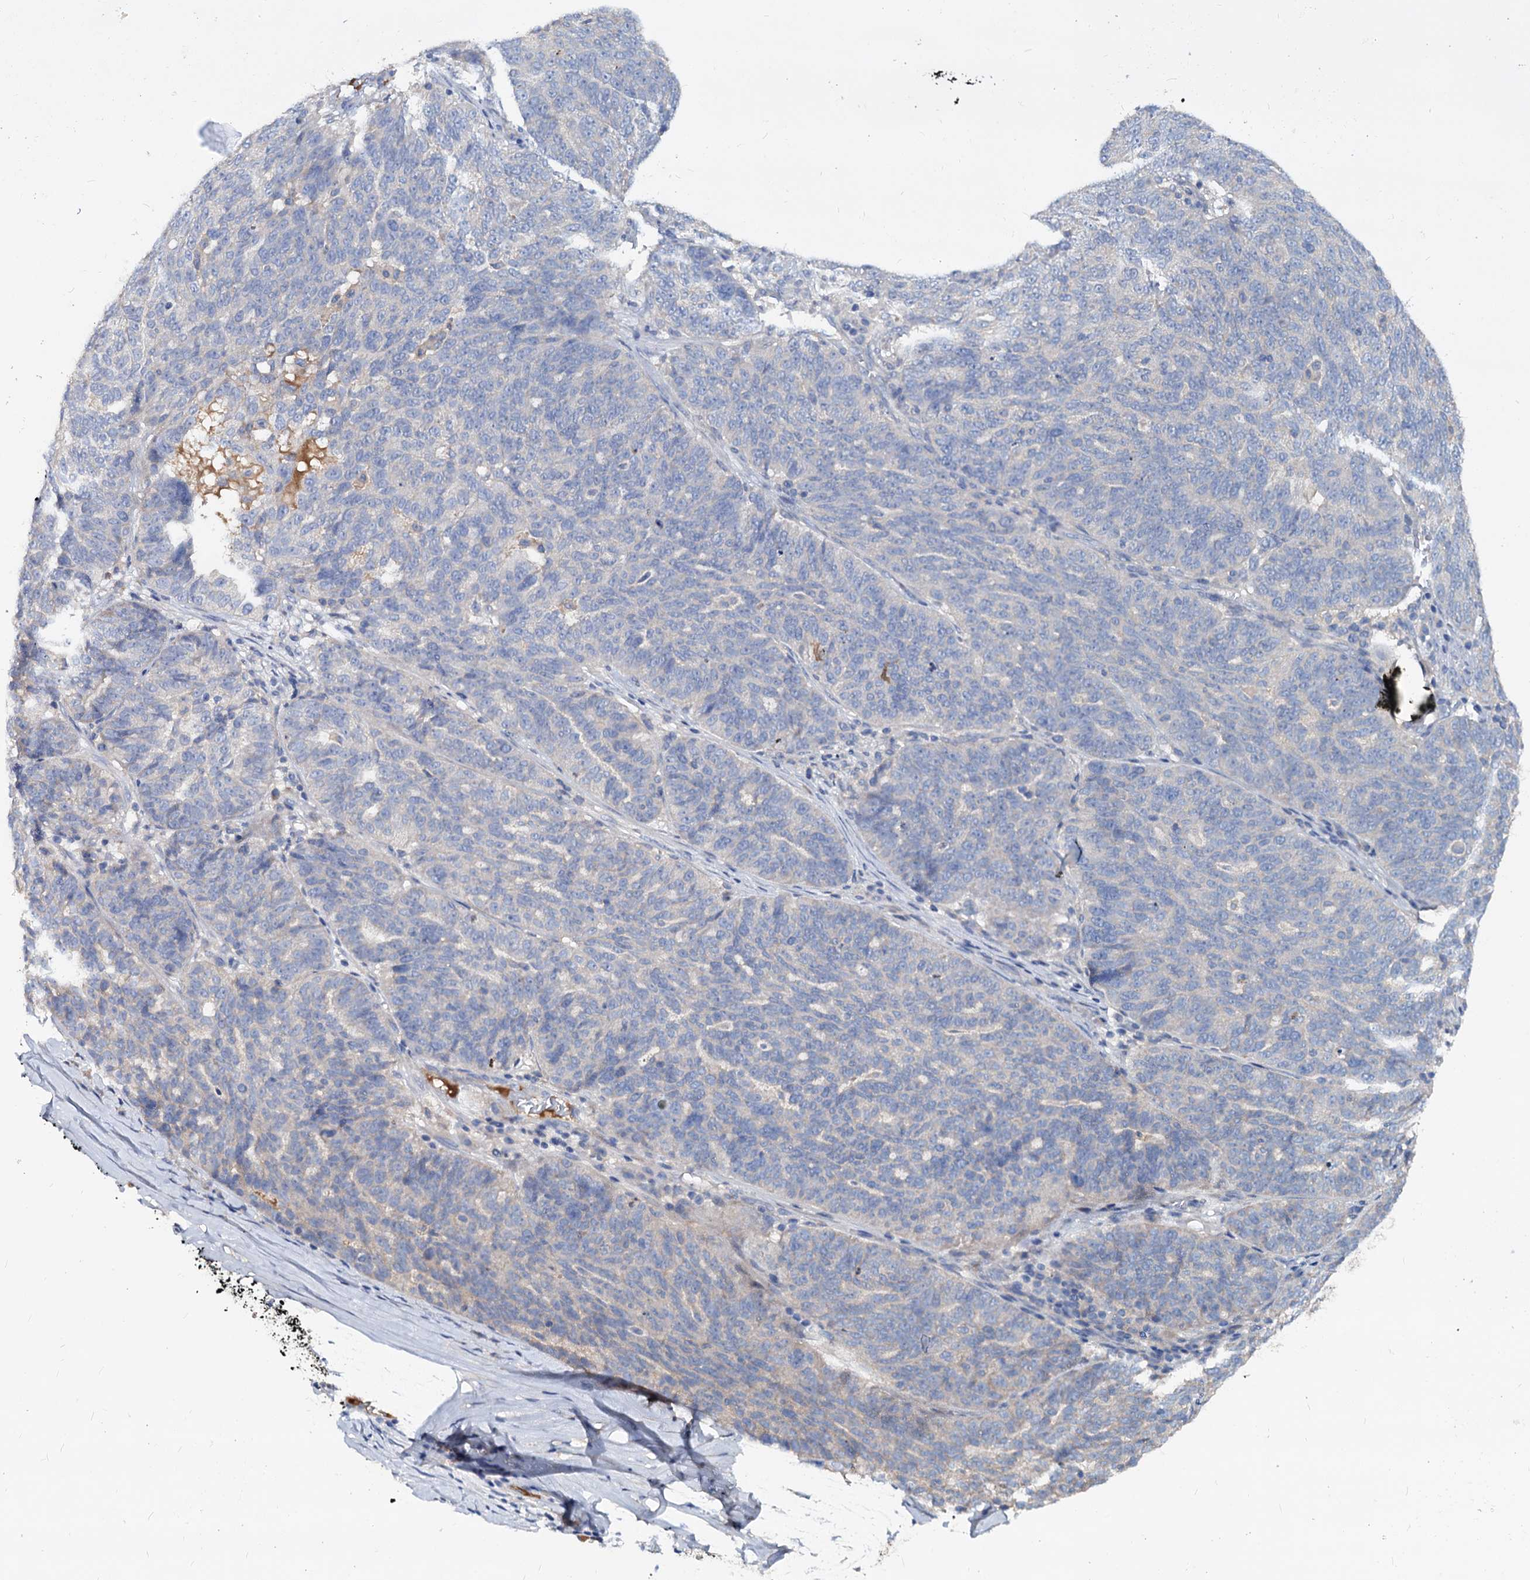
{"staining": {"intensity": "negative", "quantity": "none", "location": "none"}, "tissue": "ovarian cancer", "cell_type": "Tumor cells", "image_type": "cancer", "snomed": [{"axis": "morphology", "description": "Cystadenocarcinoma, serous, NOS"}, {"axis": "topography", "description": "Ovary"}], "caption": "Human serous cystadenocarcinoma (ovarian) stained for a protein using immunohistochemistry demonstrates no positivity in tumor cells.", "gene": "ACY3", "patient": {"sex": "female", "age": 59}}